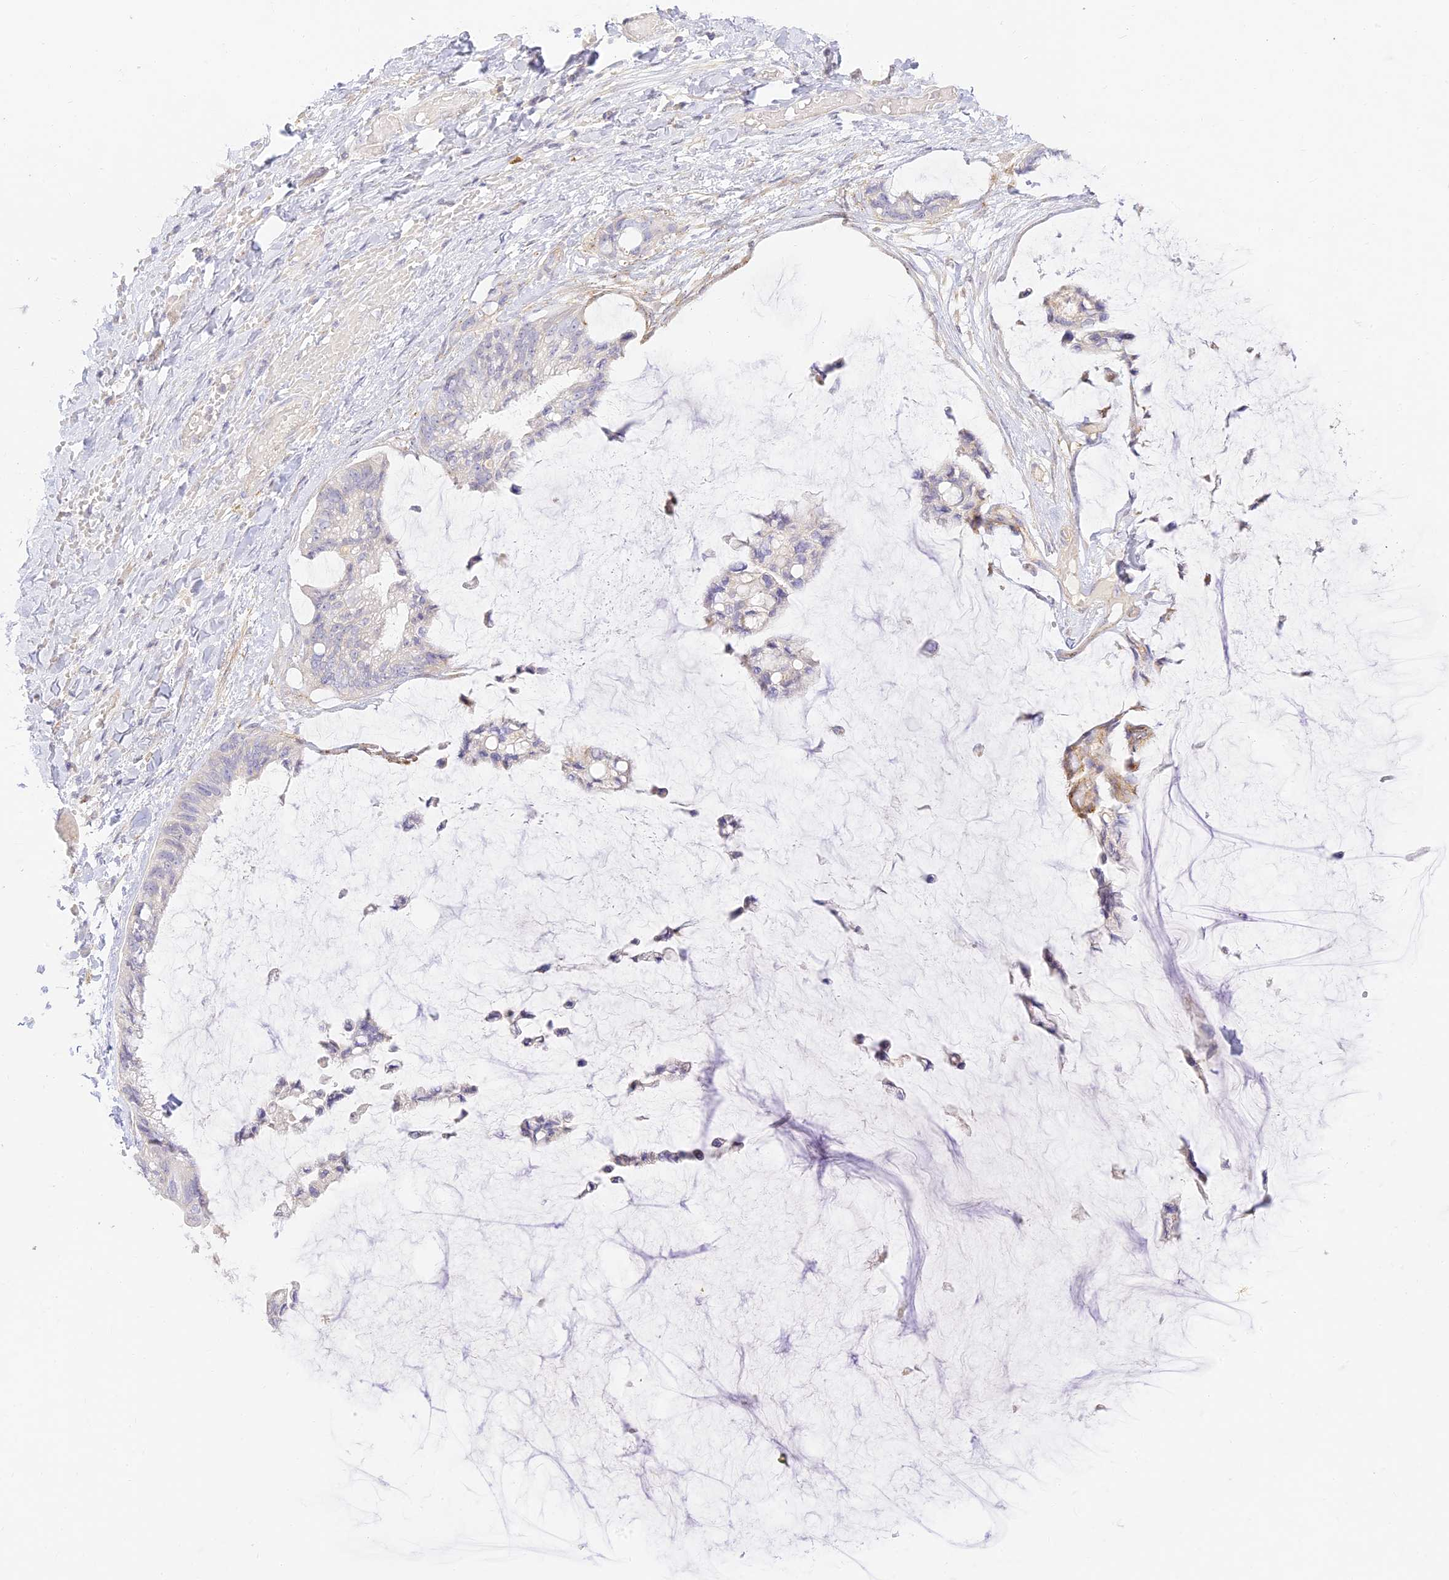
{"staining": {"intensity": "moderate", "quantity": "<25%", "location": "cytoplasmic/membranous"}, "tissue": "ovarian cancer", "cell_type": "Tumor cells", "image_type": "cancer", "snomed": [{"axis": "morphology", "description": "Cystadenocarcinoma, mucinous, NOS"}, {"axis": "topography", "description": "Ovary"}], "caption": "Brown immunohistochemical staining in human ovarian mucinous cystadenocarcinoma reveals moderate cytoplasmic/membranous expression in about <25% of tumor cells. Immunohistochemistry (ihc) stains the protein in brown and the nuclei are stained blue.", "gene": "LRRC15", "patient": {"sex": "female", "age": 39}}